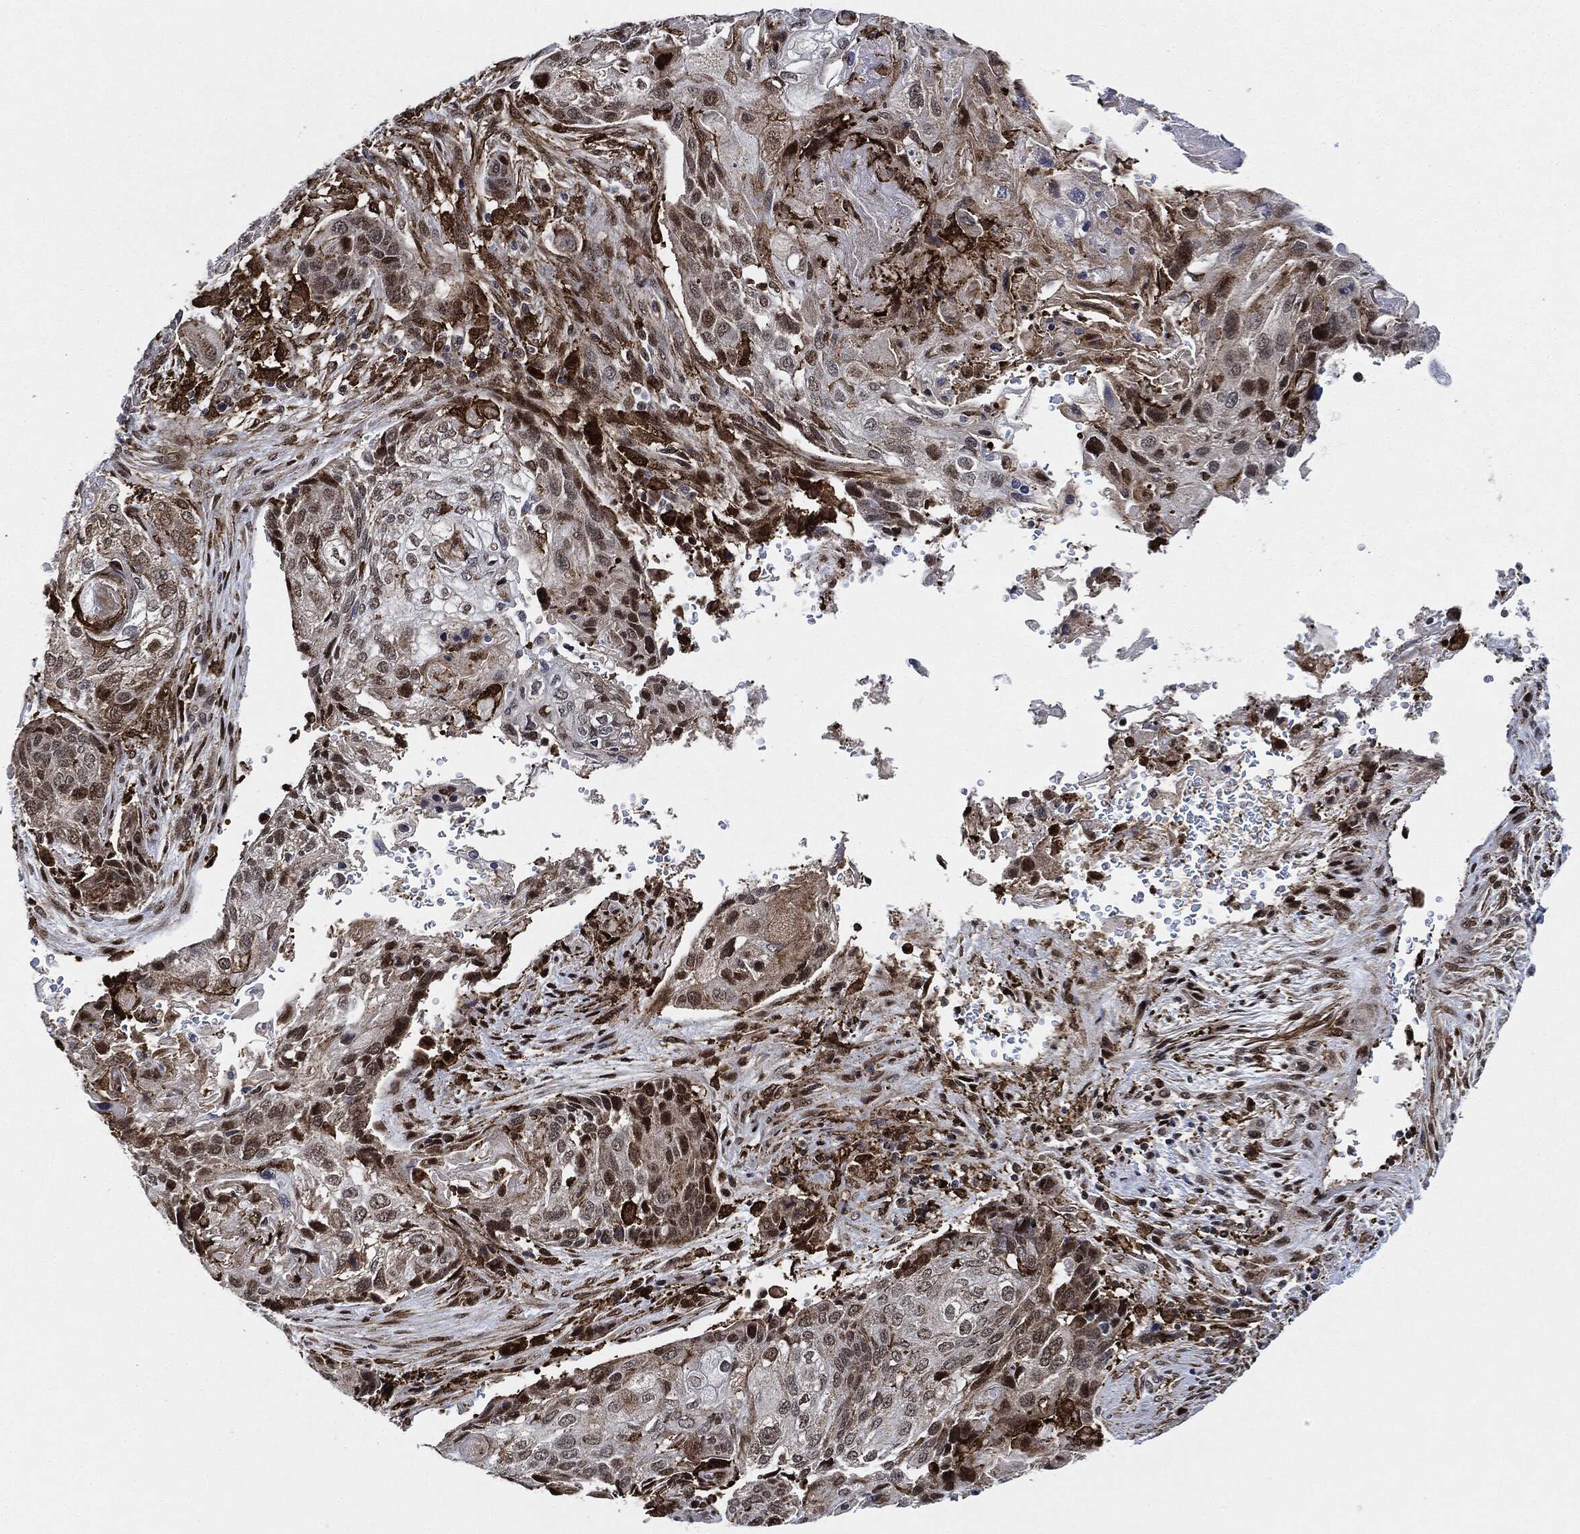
{"staining": {"intensity": "moderate", "quantity": "<25%", "location": "nuclear"}, "tissue": "lung cancer", "cell_type": "Tumor cells", "image_type": "cancer", "snomed": [{"axis": "morphology", "description": "Normal tissue, NOS"}, {"axis": "morphology", "description": "Squamous cell carcinoma, NOS"}, {"axis": "topography", "description": "Bronchus"}, {"axis": "topography", "description": "Lung"}], "caption": "Immunohistochemistry (DAB (3,3'-diaminobenzidine)) staining of lung cancer (squamous cell carcinoma) displays moderate nuclear protein staining in about <25% of tumor cells. The protein is shown in brown color, while the nuclei are stained blue.", "gene": "NANOS3", "patient": {"sex": "male", "age": 69}}